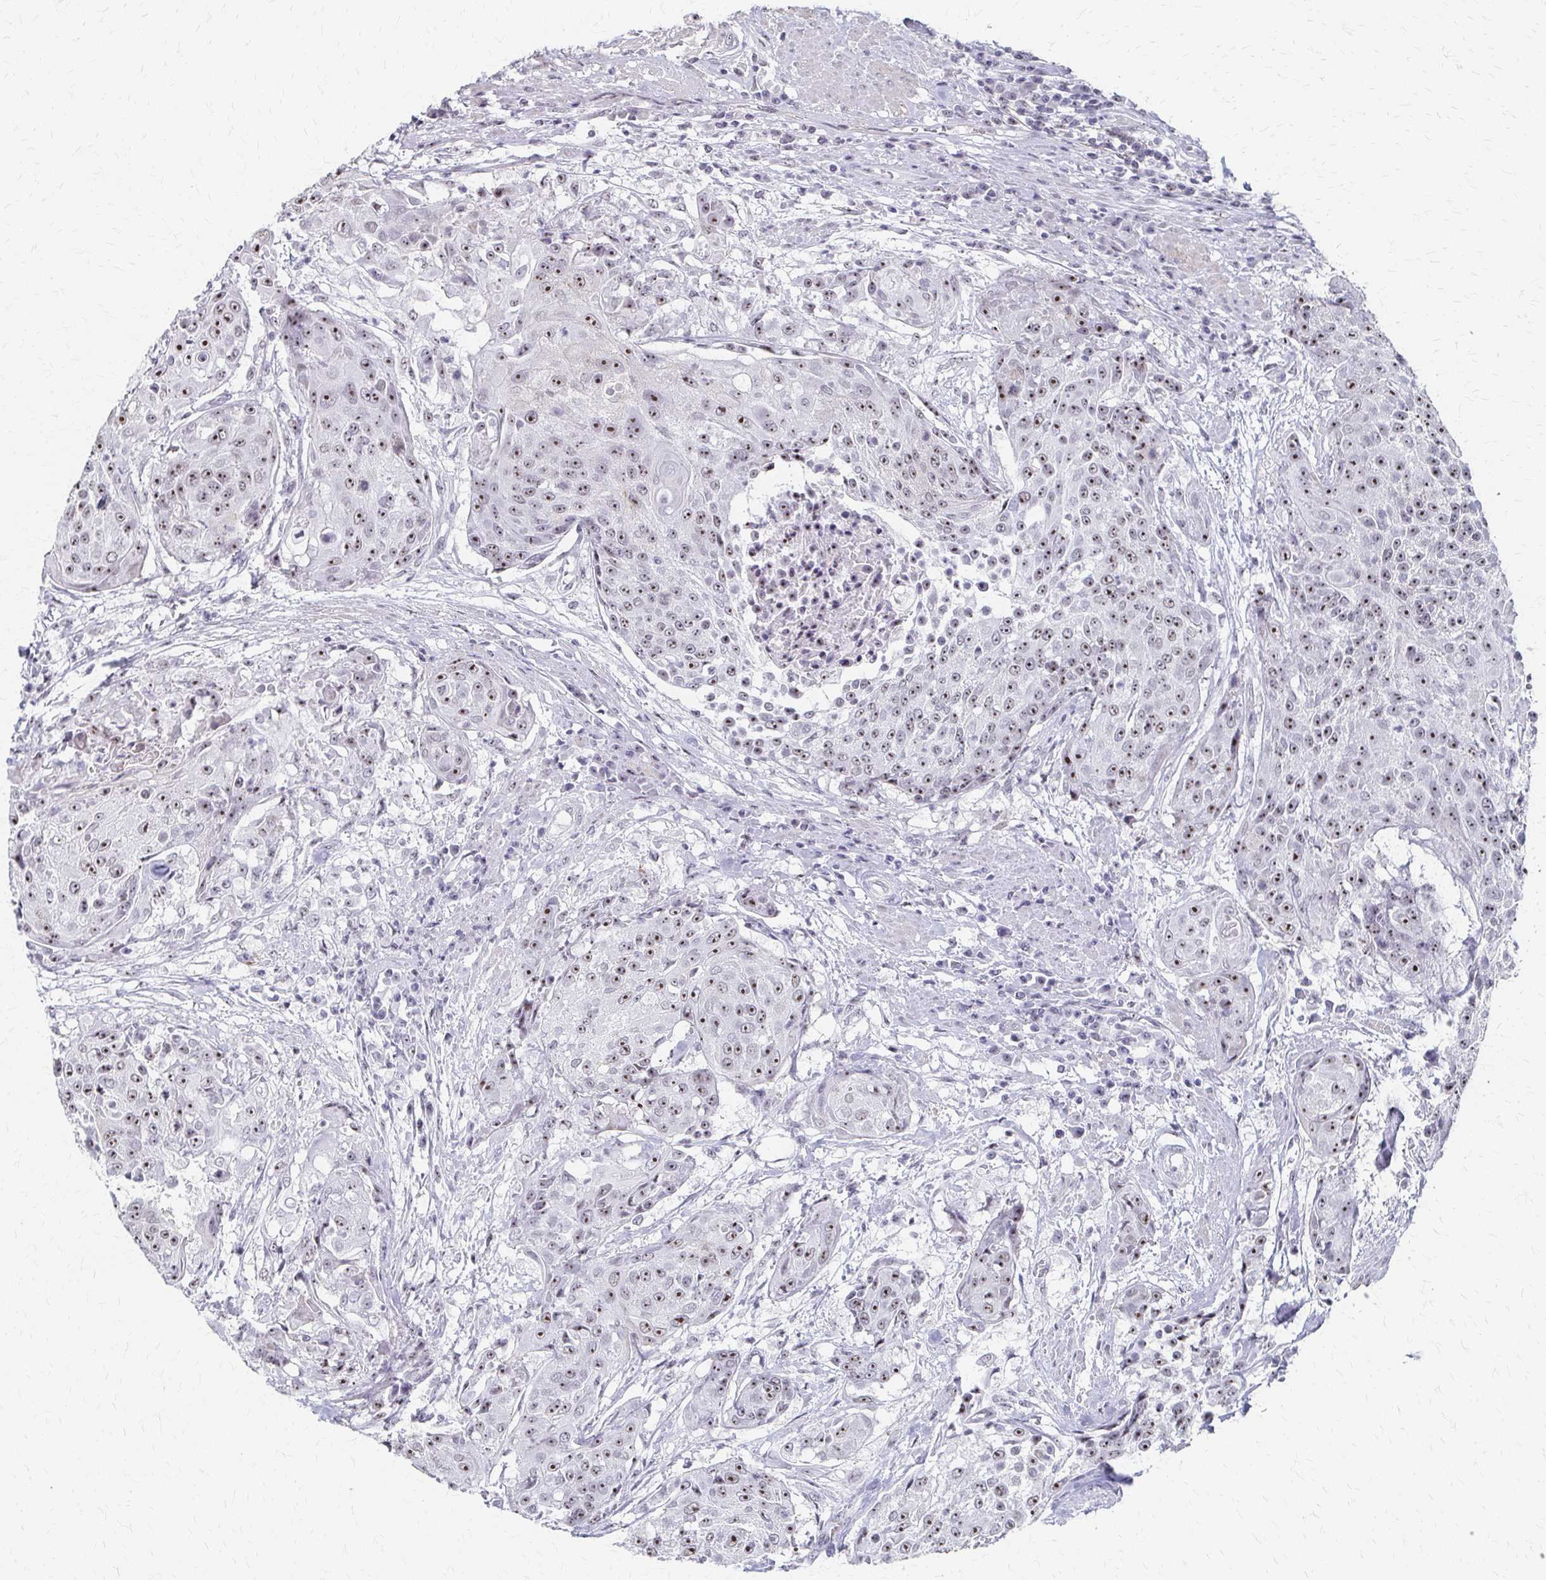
{"staining": {"intensity": "moderate", "quantity": "25%-75%", "location": "nuclear"}, "tissue": "urothelial cancer", "cell_type": "Tumor cells", "image_type": "cancer", "snomed": [{"axis": "morphology", "description": "Urothelial carcinoma, High grade"}, {"axis": "topography", "description": "Urinary bladder"}], "caption": "Immunohistochemistry of high-grade urothelial carcinoma displays medium levels of moderate nuclear expression in approximately 25%-75% of tumor cells.", "gene": "PES1", "patient": {"sex": "female", "age": 63}}